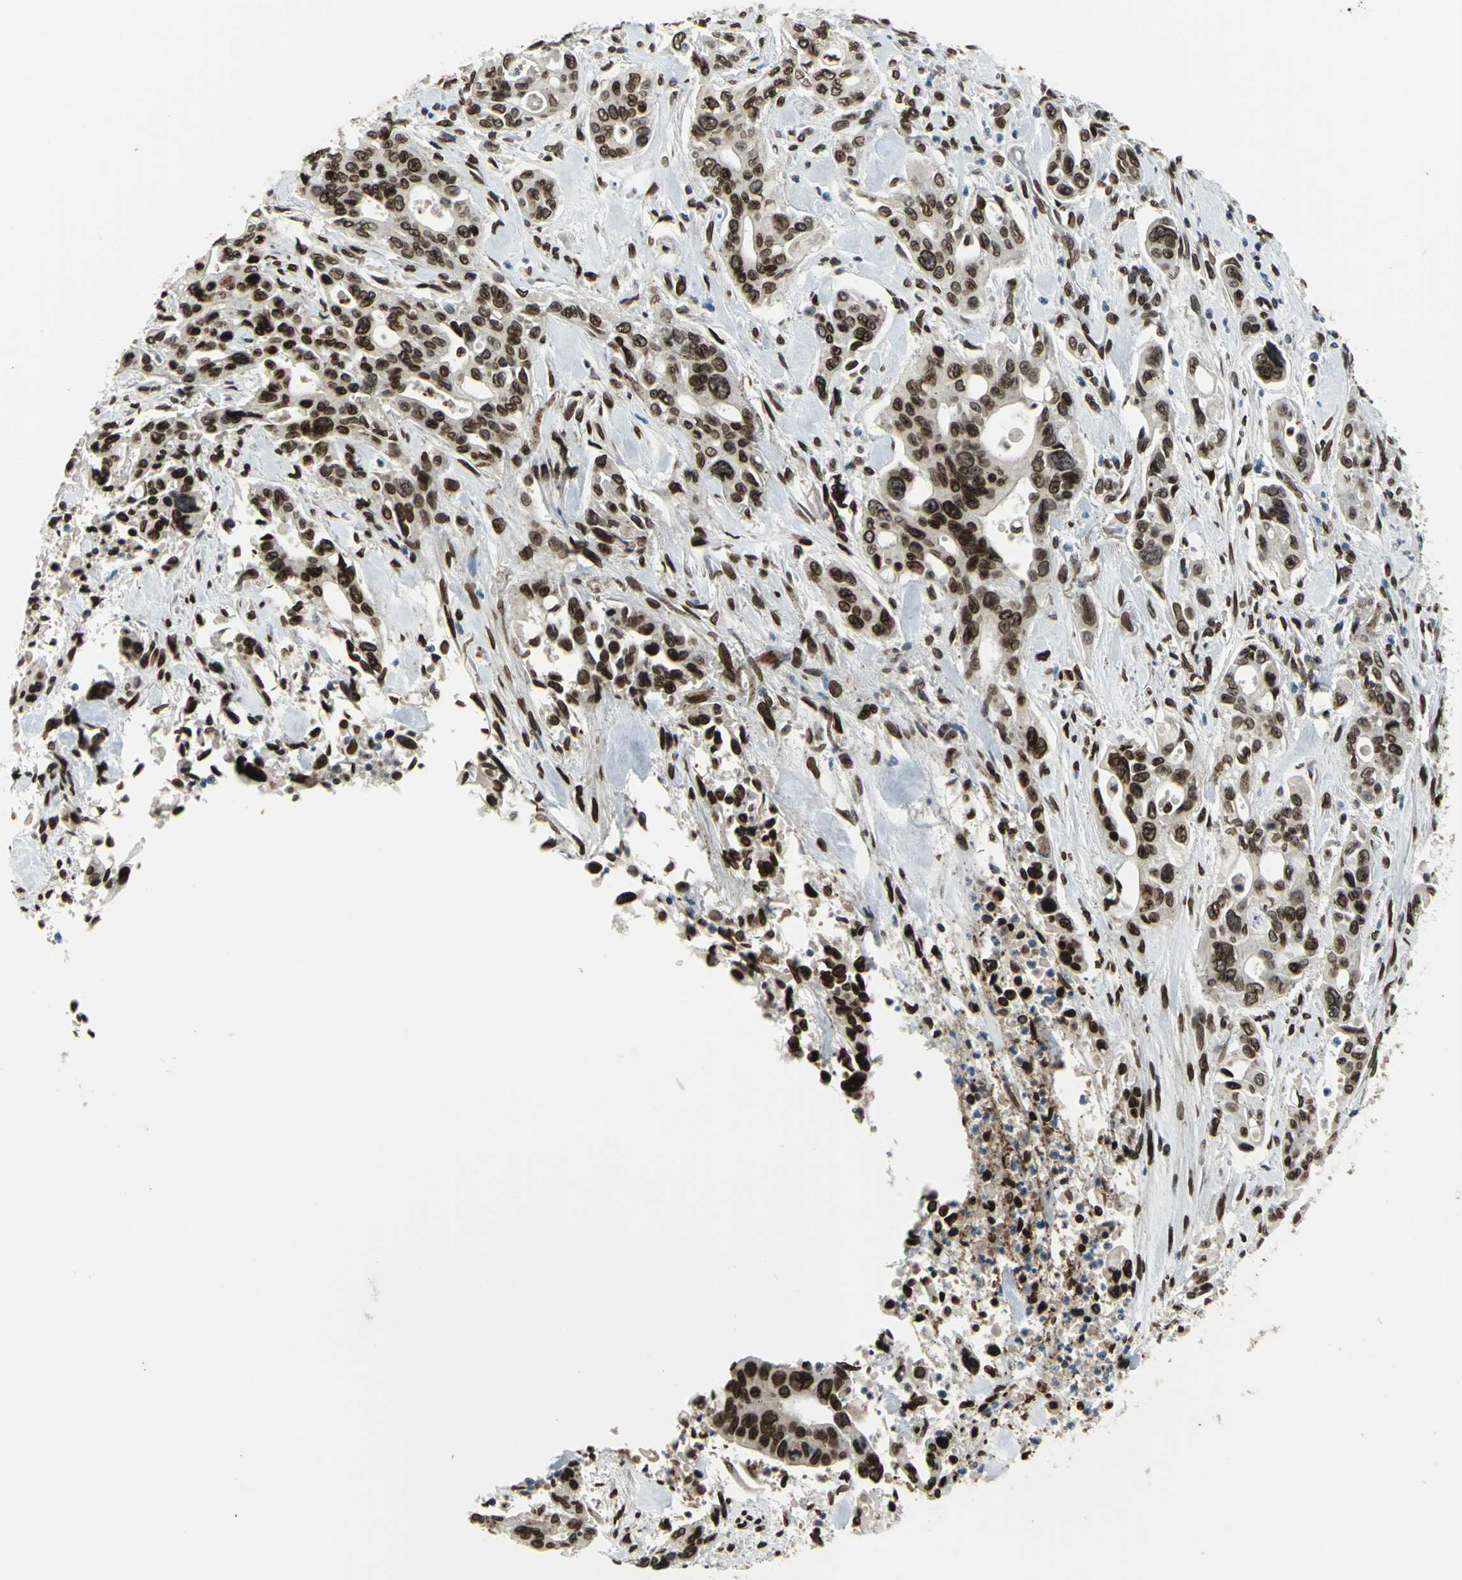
{"staining": {"intensity": "strong", "quantity": ">75%", "location": "cytoplasmic/membranous,nuclear"}, "tissue": "pancreatic cancer", "cell_type": "Tumor cells", "image_type": "cancer", "snomed": [{"axis": "morphology", "description": "Adenocarcinoma, NOS"}, {"axis": "topography", "description": "Pancreas"}], "caption": "Immunohistochemical staining of human adenocarcinoma (pancreatic) reveals strong cytoplasmic/membranous and nuclear protein staining in approximately >75% of tumor cells.", "gene": "ISY1", "patient": {"sex": "male", "age": 77}}